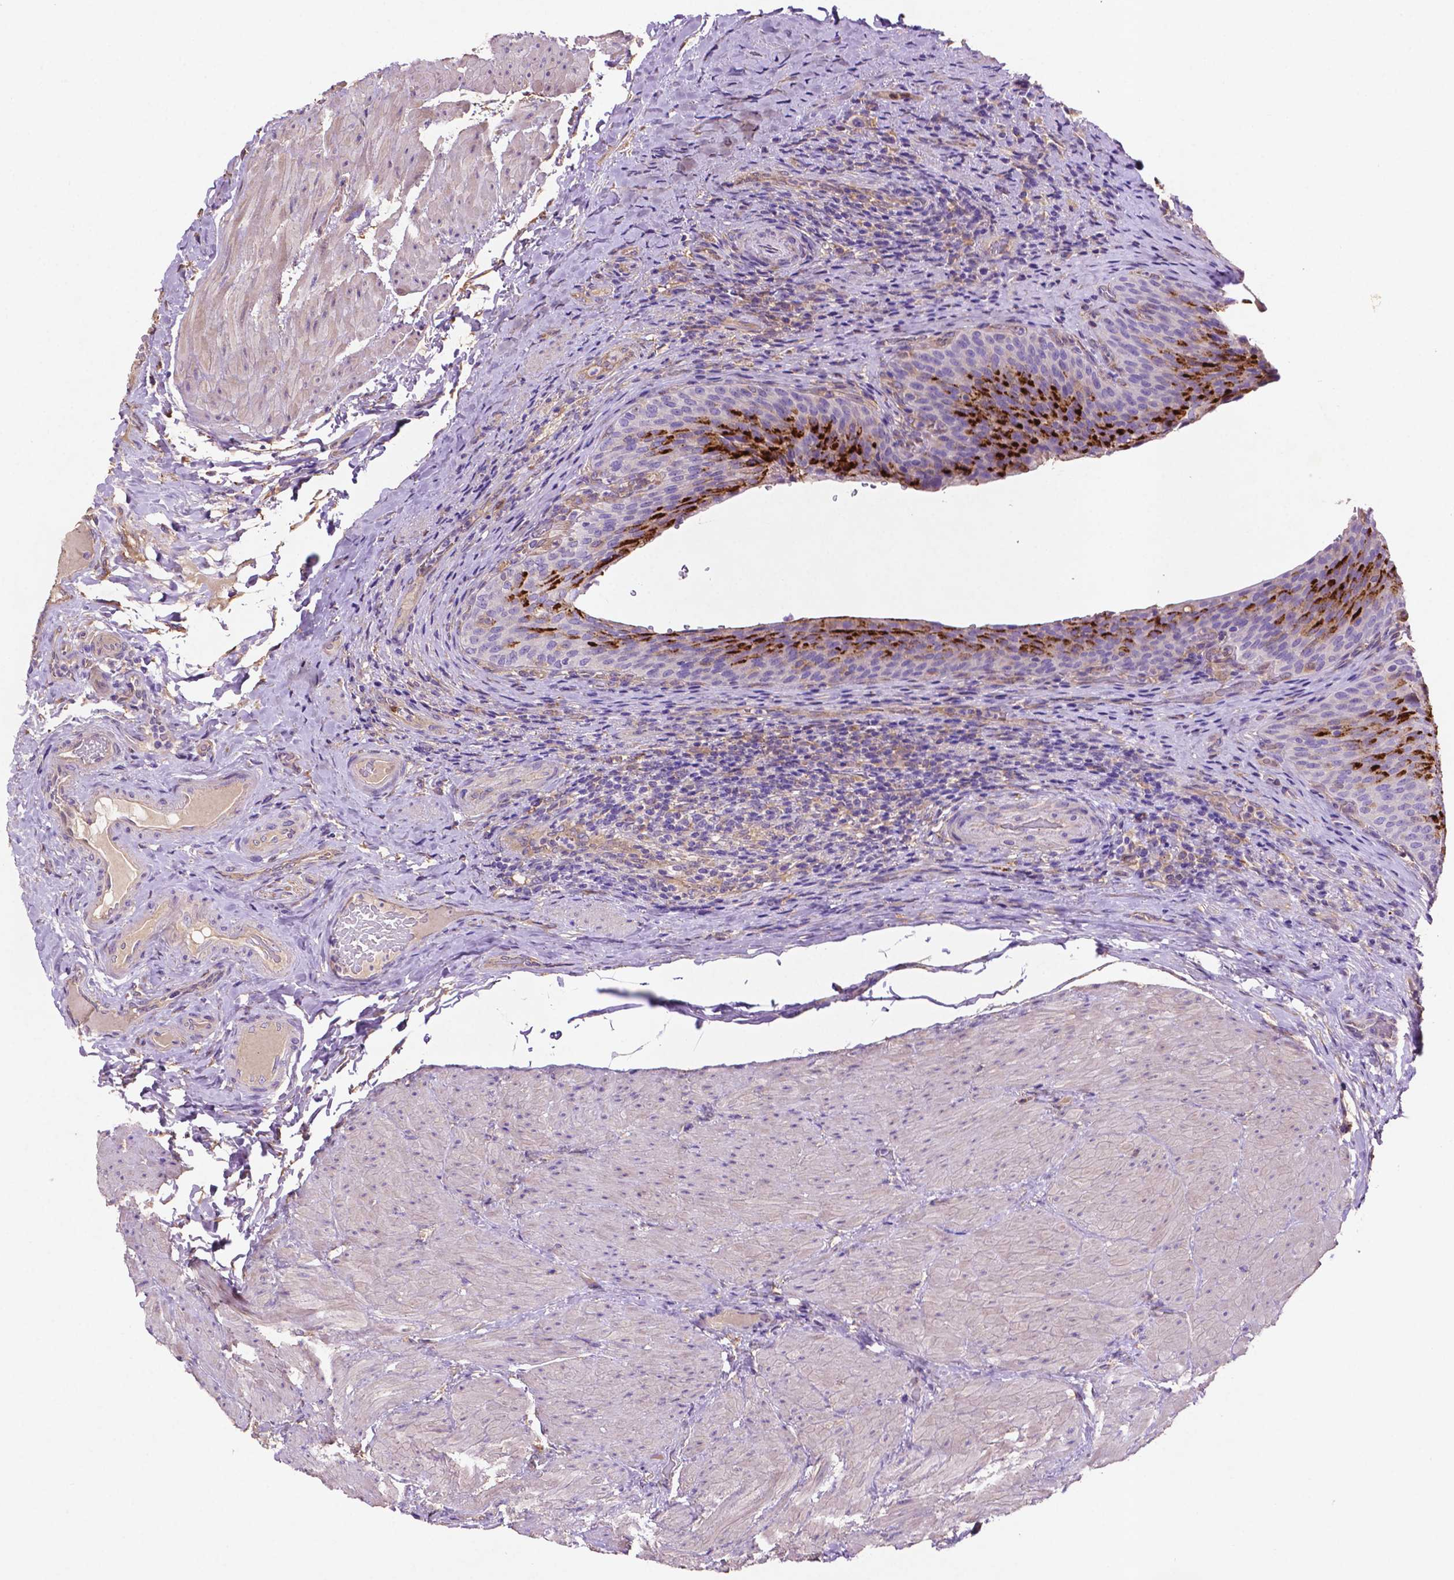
{"staining": {"intensity": "strong", "quantity": "<25%", "location": "cytoplasmic/membranous"}, "tissue": "urinary bladder", "cell_type": "Urothelial cells", "image_type": "normal", "snomed": [{"axis": "morphology", "description": "Normal tissue, NOS"}, {"axis": "topography", "description": "Urinary bladder"}, {"axis": "topography", "description": "Peripheral nerve tissue"}], "caption": "IHC histopathology image of unremarkable urinary bladder: human urinary bladder stained using immunohistochemistry (IHC) displays medium levels of strong protein expression localized specifically in the cytoplasmic/membranous of urothelial cells, appearing as a cytoplasmic/membranous brown color.", "gene": "GDPD5", "patient": {"sex": "male", "age": 66}}